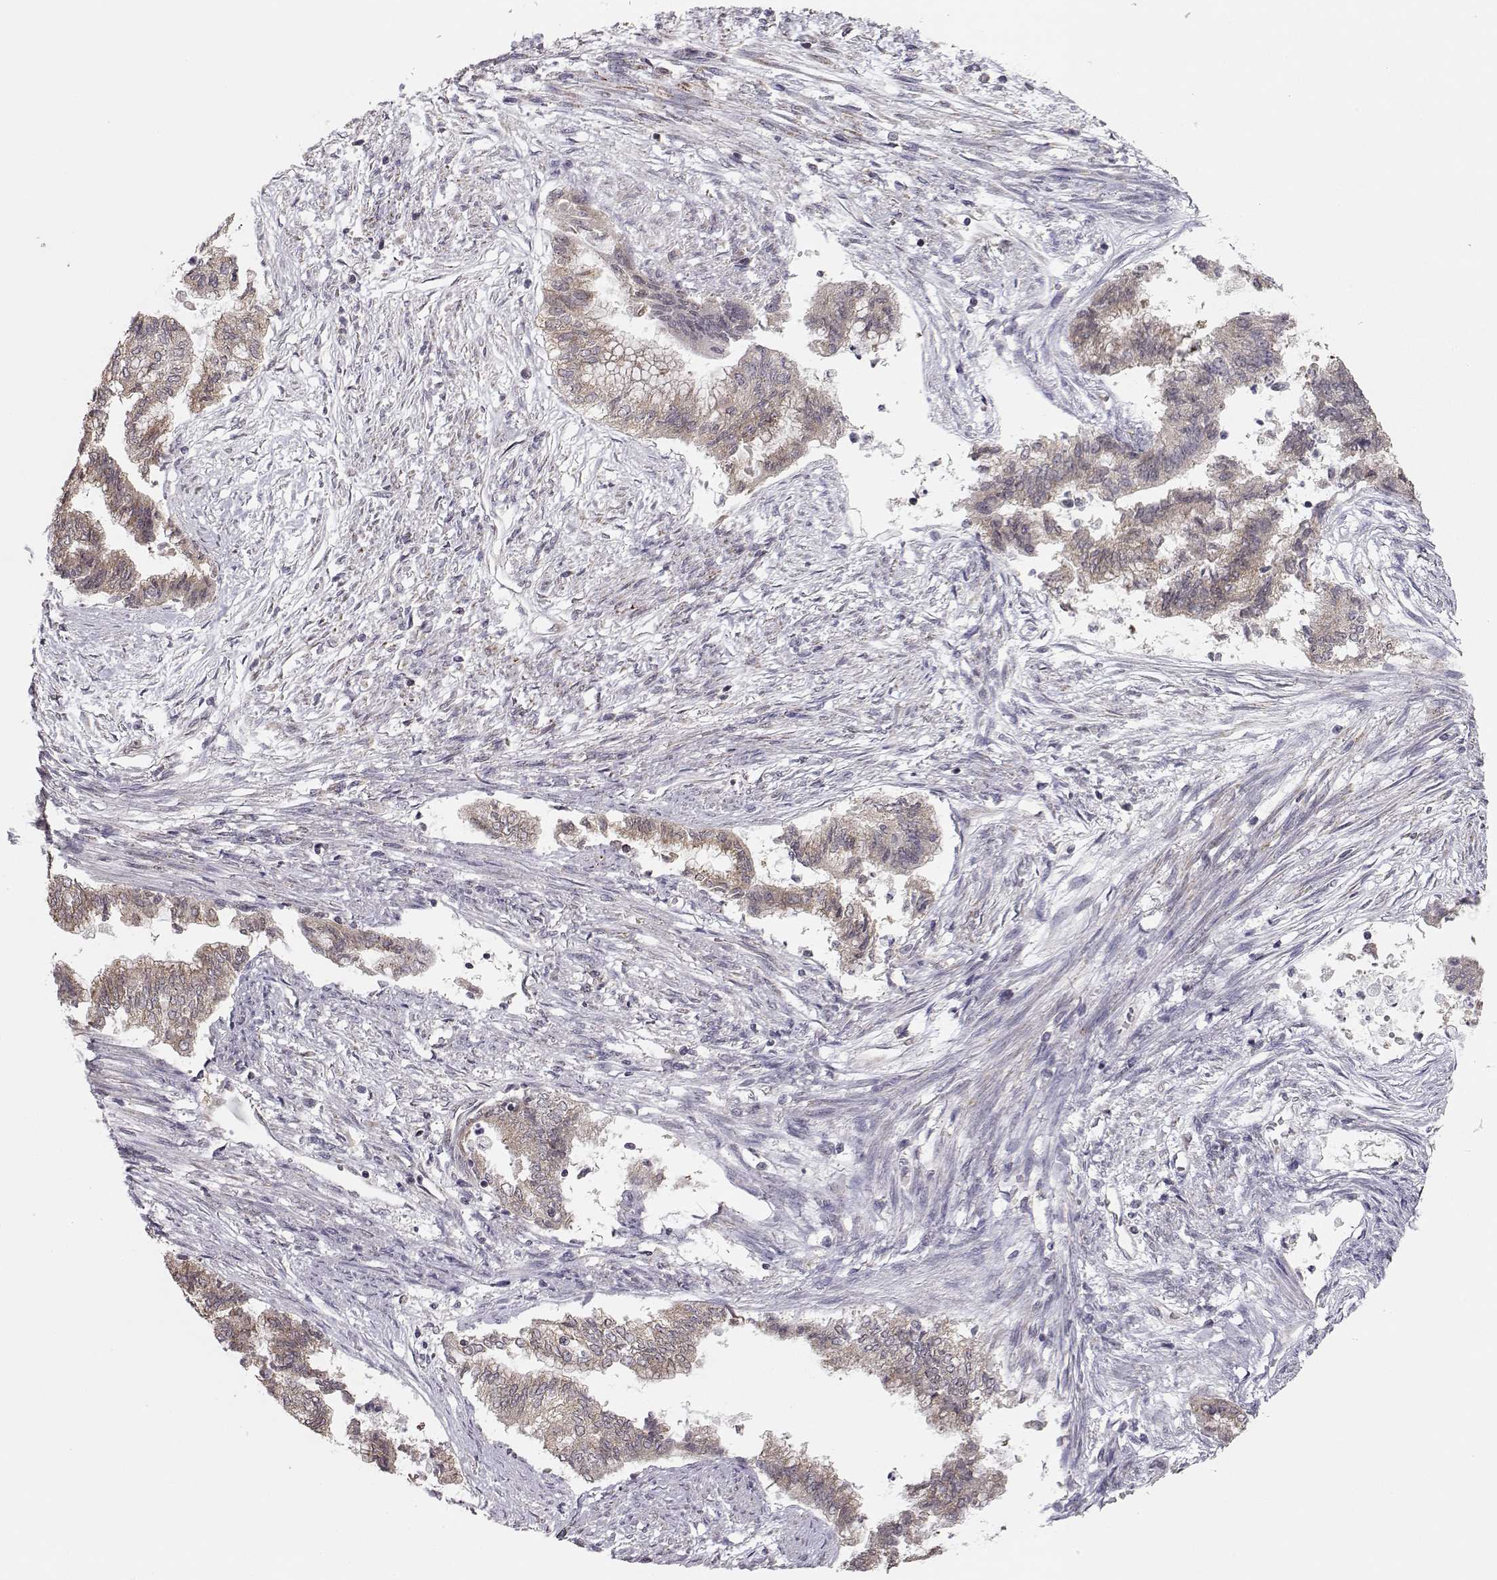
{"staining": {"intensity": "moderate", "quantity": ">75%", "location": "cytoplasmic/membranous"}, "tissue": "endometrial cancer", "cell_type": "Tumor cells", "image_type": "cancer", "snomed": [{"axis": "morphology", "description": "Adenocarcinoma, NOS"}, {"axis": "topography", "description": "Endometrium"}], "caption": "Adenocarcinoma (endometrial) tissue displays moderate cytoplasmic/membranous expression in about >75% of tumor cells, visualized by immunohistochemistry.", "gene": "KIF13B", "patient": {"sex": "female", "age": 65}}